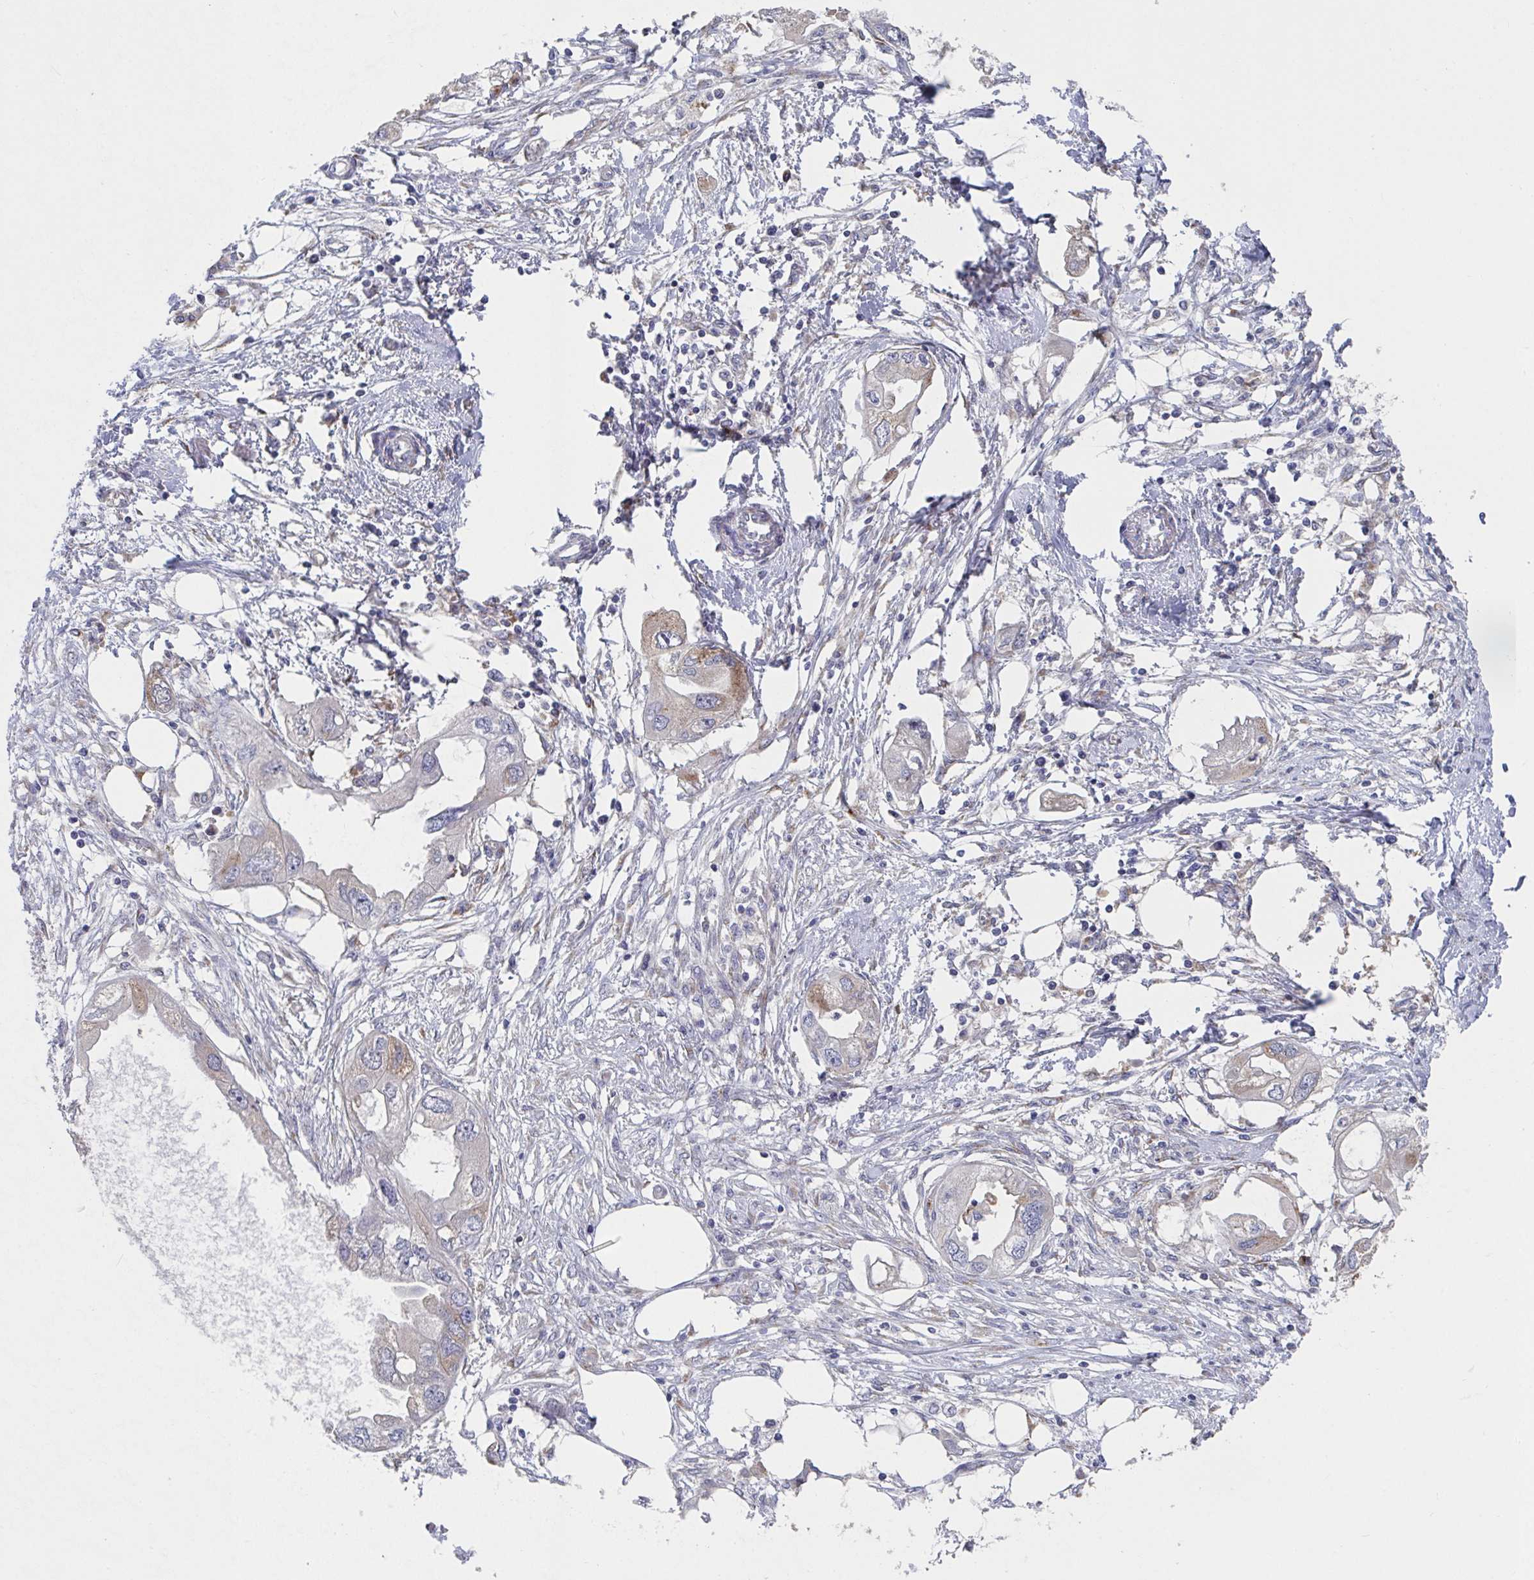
{"staining": {"intensity": "weak", "quantity": "<25%", "location": "cytoplasmic/membranous"}, "tissue": "endometrial cancer", "cell_type": "Tumor cells", "image_type": "cancer", "snomed": [{"axis": "morphology", "description": "Adenocarcinoma, NOS"}, {"axis": "morphology", "description": "Adenocarcinoma, metastatic, NOS"}, {"axis": "topography", "description": "Adipose tissue"}, {"axis": "topography", "description": "Endometrium"}], "caption": "IHC histopathology image of neoplastic tissue: adenocarcinoma (endometrial) stained with DAB (3,3'-diaminobenzidine) demonstrates no significant protein expression in tumor cells.", "gene": "TAS2R39", "patient": {"sex": "female", "age": 67}}